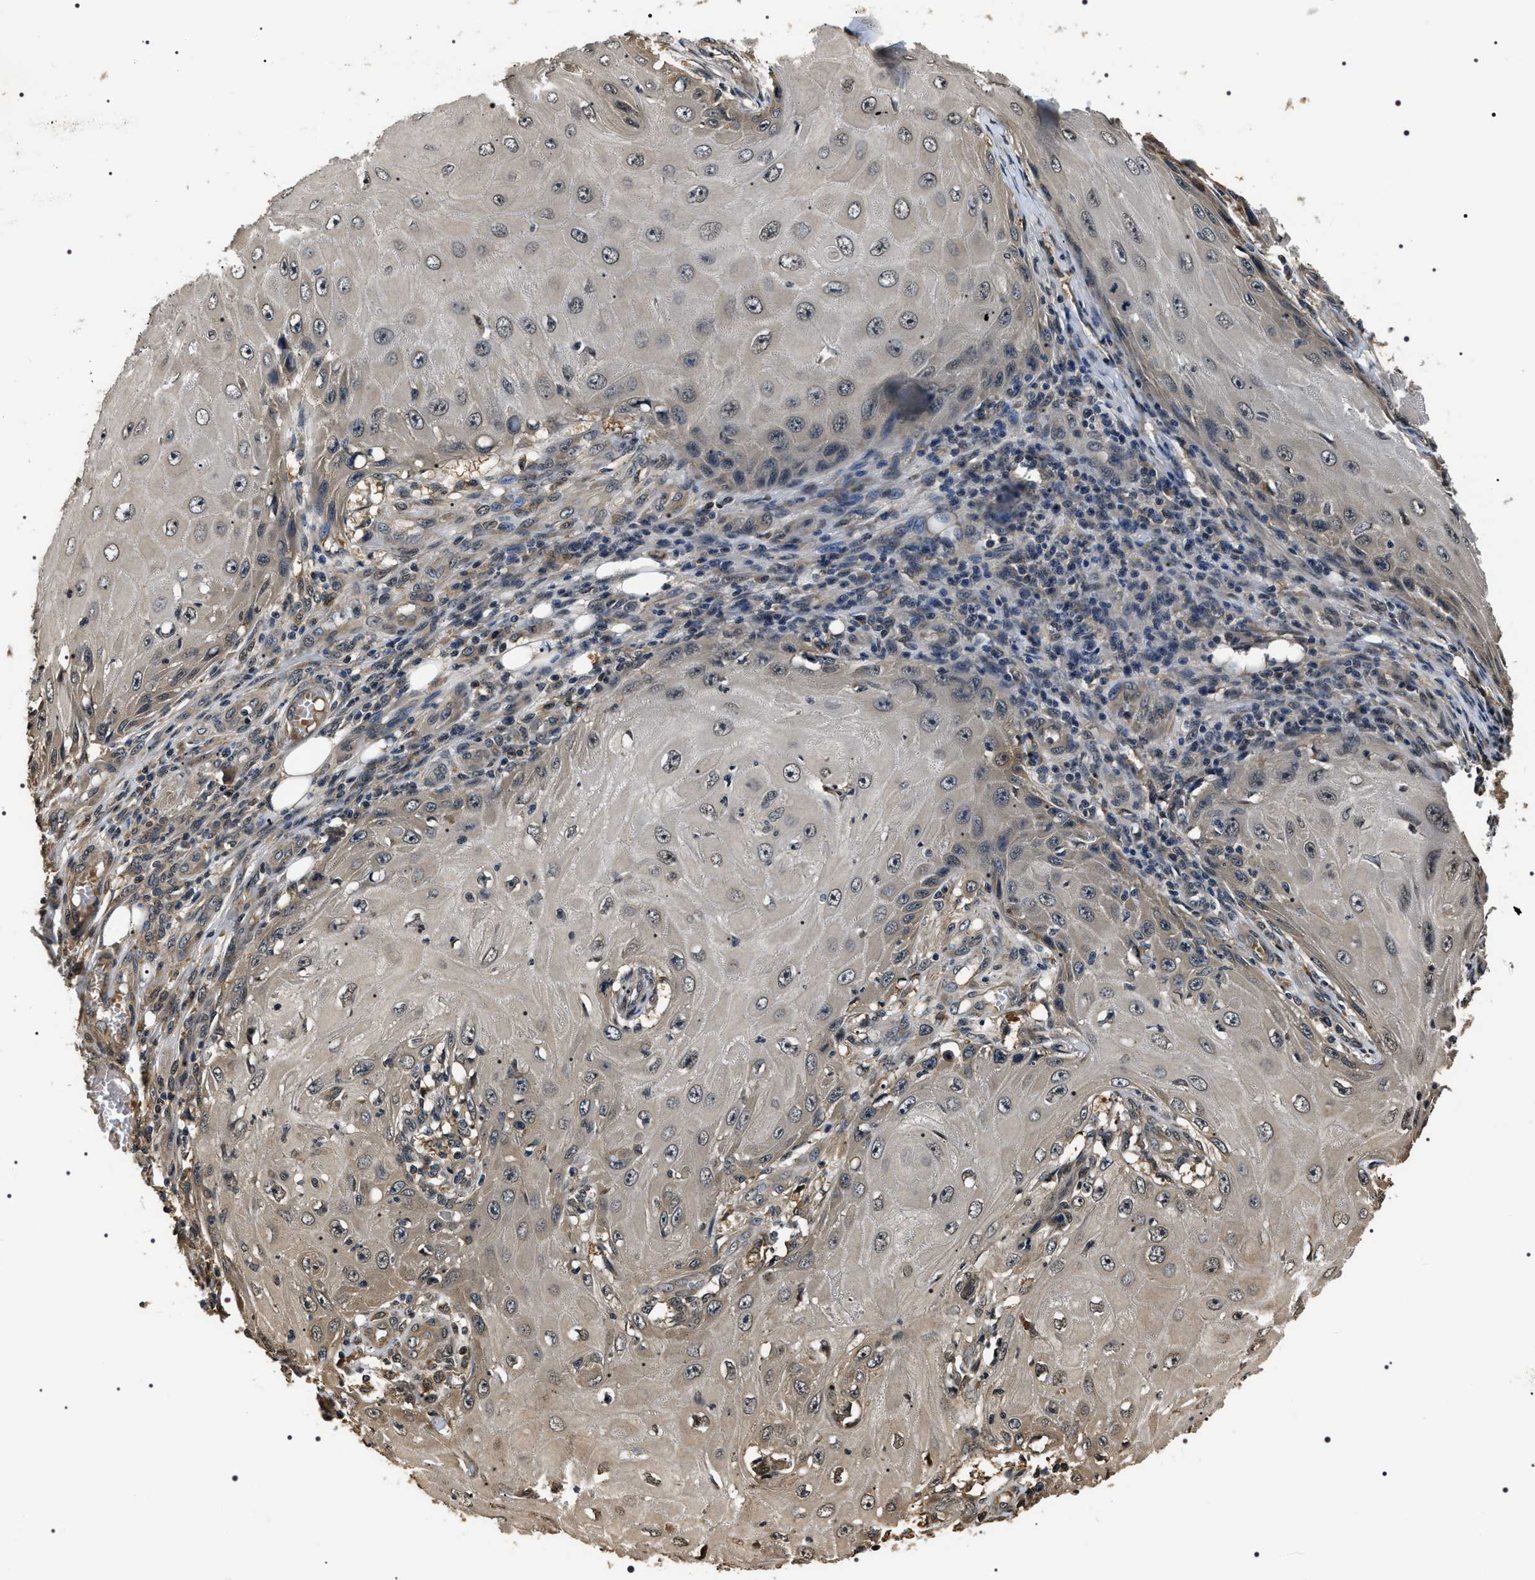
{"staining": {"intensity": "weak", "quantity": "<25%", "location": "cytoplasmic/membranous"}, "tissue": "skin cancer", "cell_type": "Tumor cells", "image_type": "cancer", "snomed": [{"axis": "morphology", "description": "Squamous cell carcinoma, NOS"}, {"axis": "topography", "description": "Skin"}], "caption": "Tumor cells show no significant positivity in skin squamous cell carcinoma.", "gene": "ARHGAP22", "patient": {"sex": "female", "age": 73}}